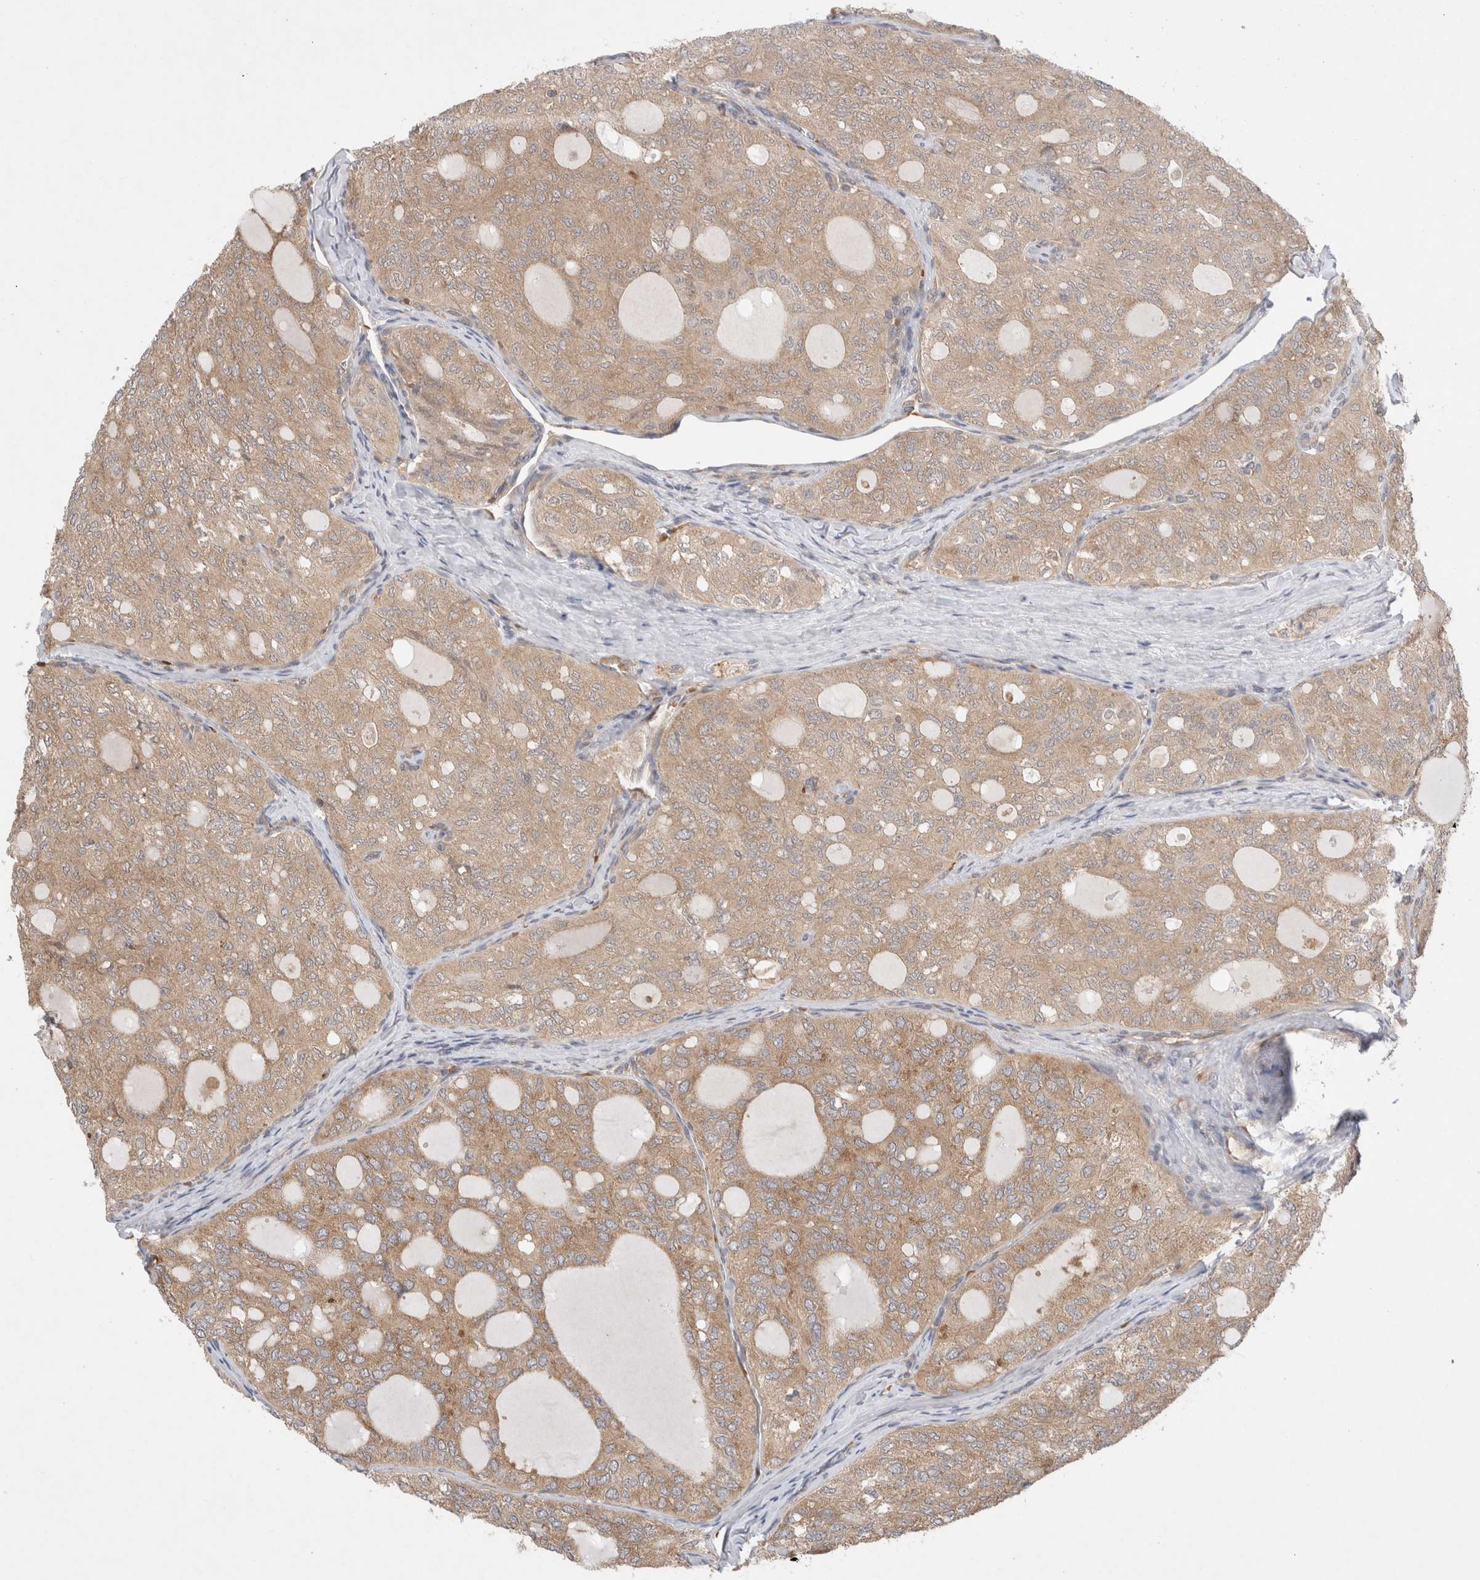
{"staining": {"intensity": "moderate", "quantity": ">75%", "location": "cytoplasmic/membranous"}, "tissue": "thyroid cancer", "cell_type": "Tumor cells", "image_type": "cancer", "snomed": [{"axis": "morphology", "description": "Follicular adenoma carcinoma, NOS"}, {"axis": "topography", "description": "Thyroid gland"}], "caption": "A high-resolution micrograph shows IHC staining of follicular adenoma carcinoma (thyroid), which displays moderate cytoplasmic/membranous expression in about >75% of tumor cells.", "gene": "EIF3E", "patient": {"sex": "male", "age": 75}}